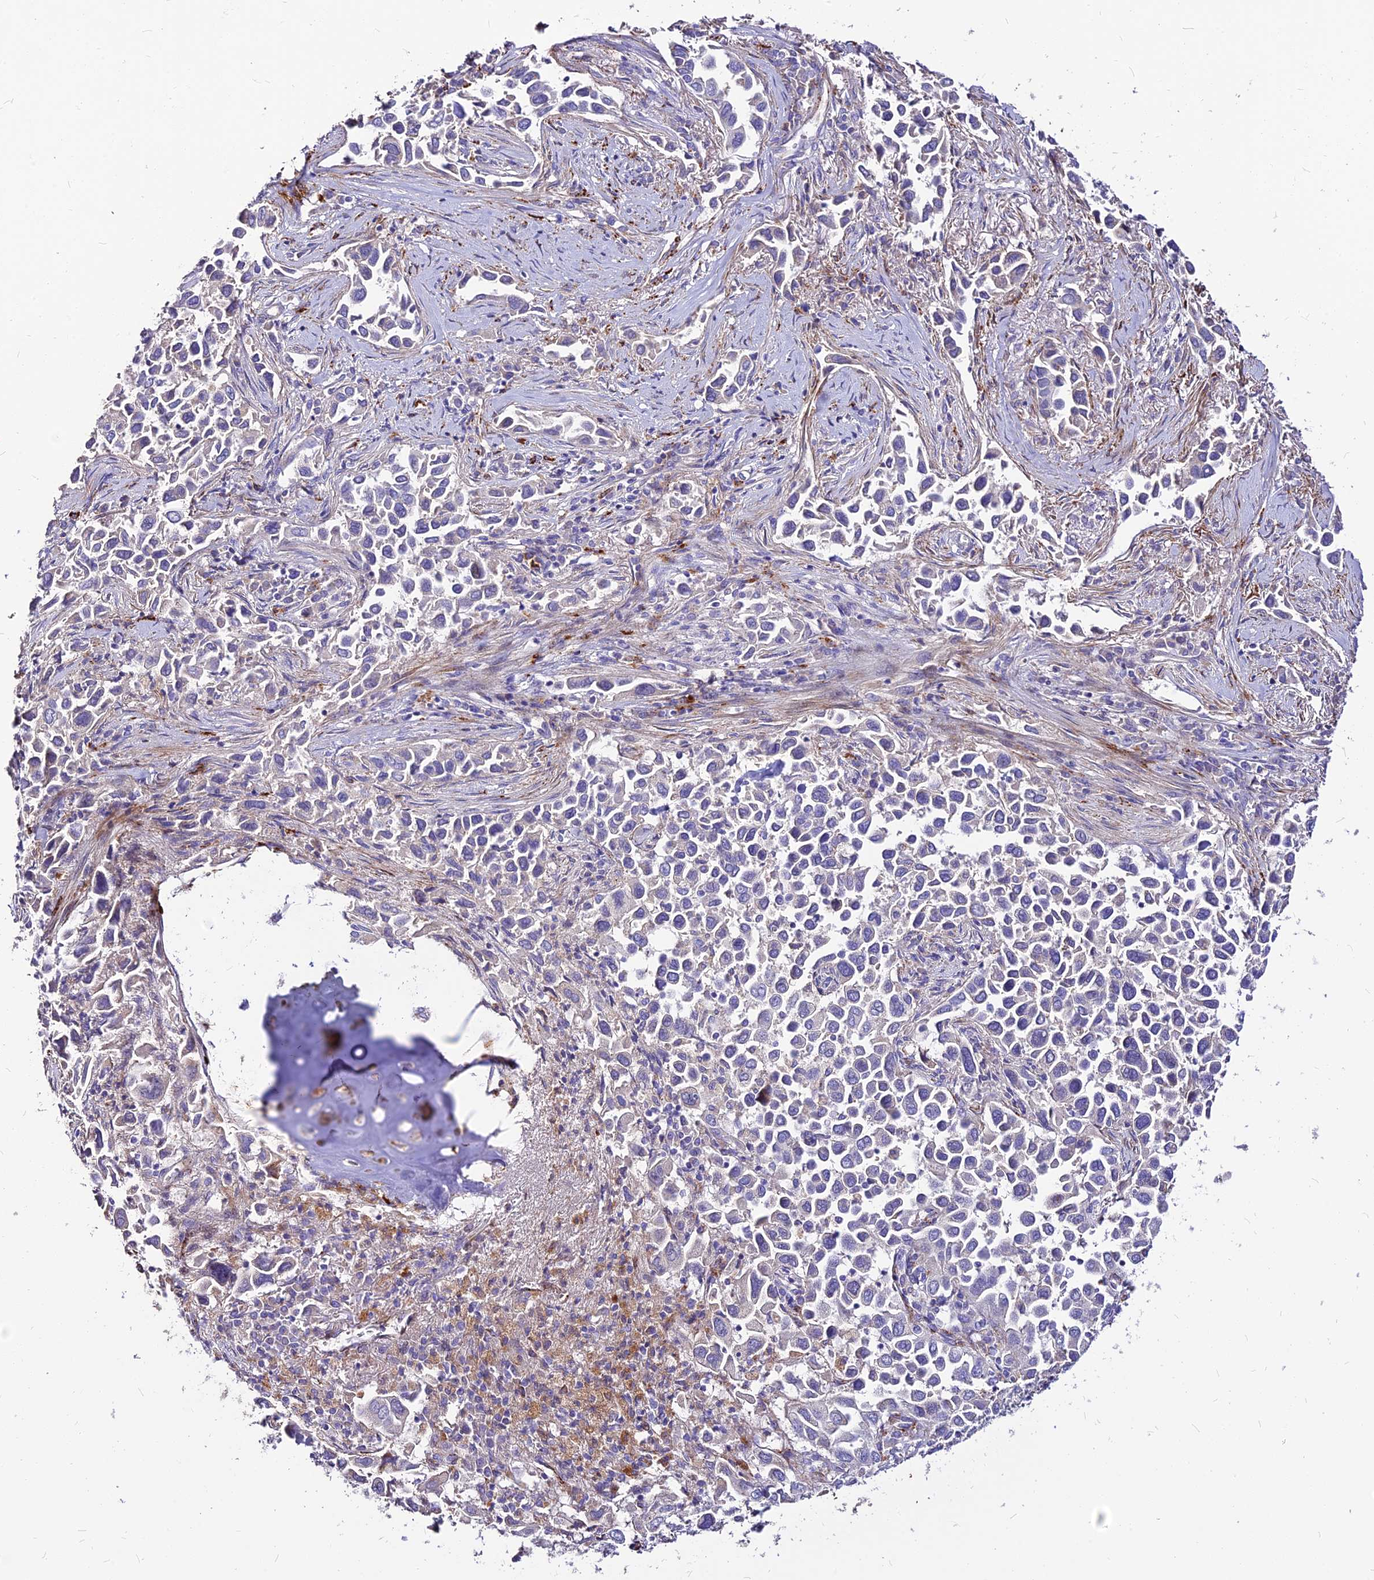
{"staining": {"intensity": "negative", "quantity": "none", "location": "none"}, "tissue": "lung cancer", "cell_type": "Tumor cells", "image_type": "cancer", "snomed": [{"axis": "morphology", "description": "Adenocarcinoma, NOS"}, {"axis": "topography", "description": "Lung"}], "caption": "IHC micrograph of neoplastic tissue: lung cancer stained with DAB displays no significant protein expression in tumor cells.", "gene": "RIMOC1", "patient": {"sex": "female", "age": 76}}